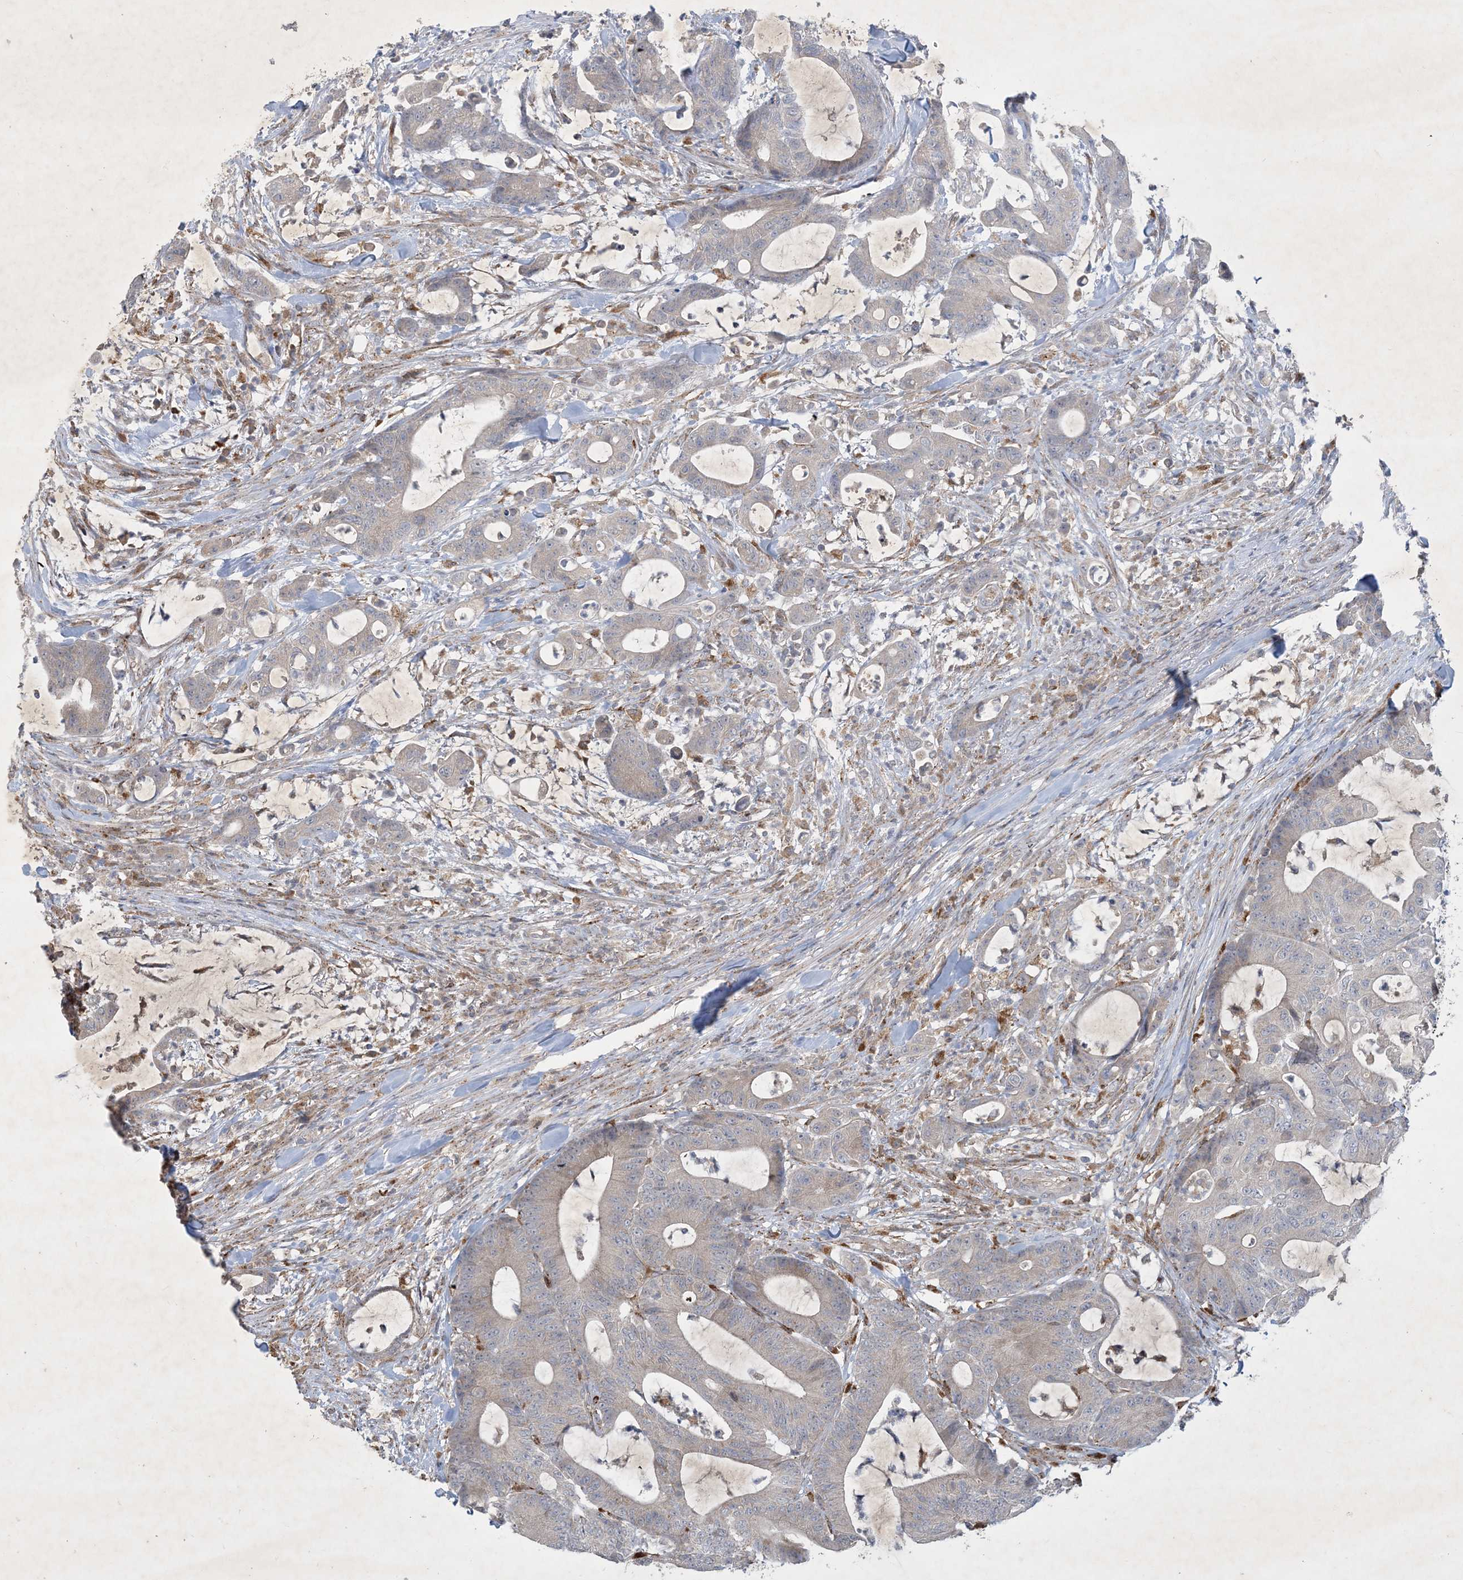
{"staining": {"intensity": "negative", "quantity": "none", "location": "none"}, "tissue": "colorectal cancer", "cell_type": "Tumor cells", "image_type": "cancer", "snomed": [{"axis": "morphology", "description": "Adenocarcinoma, NOS"}, {"axis": "topography", "description": "Colon"}], "caption": "Tumor cells are negative for protein expression in human colorectal cancer (adenocarcinoma).", "gene": "MRPS18A", "patient": {"sex": "female", "age": 84}}